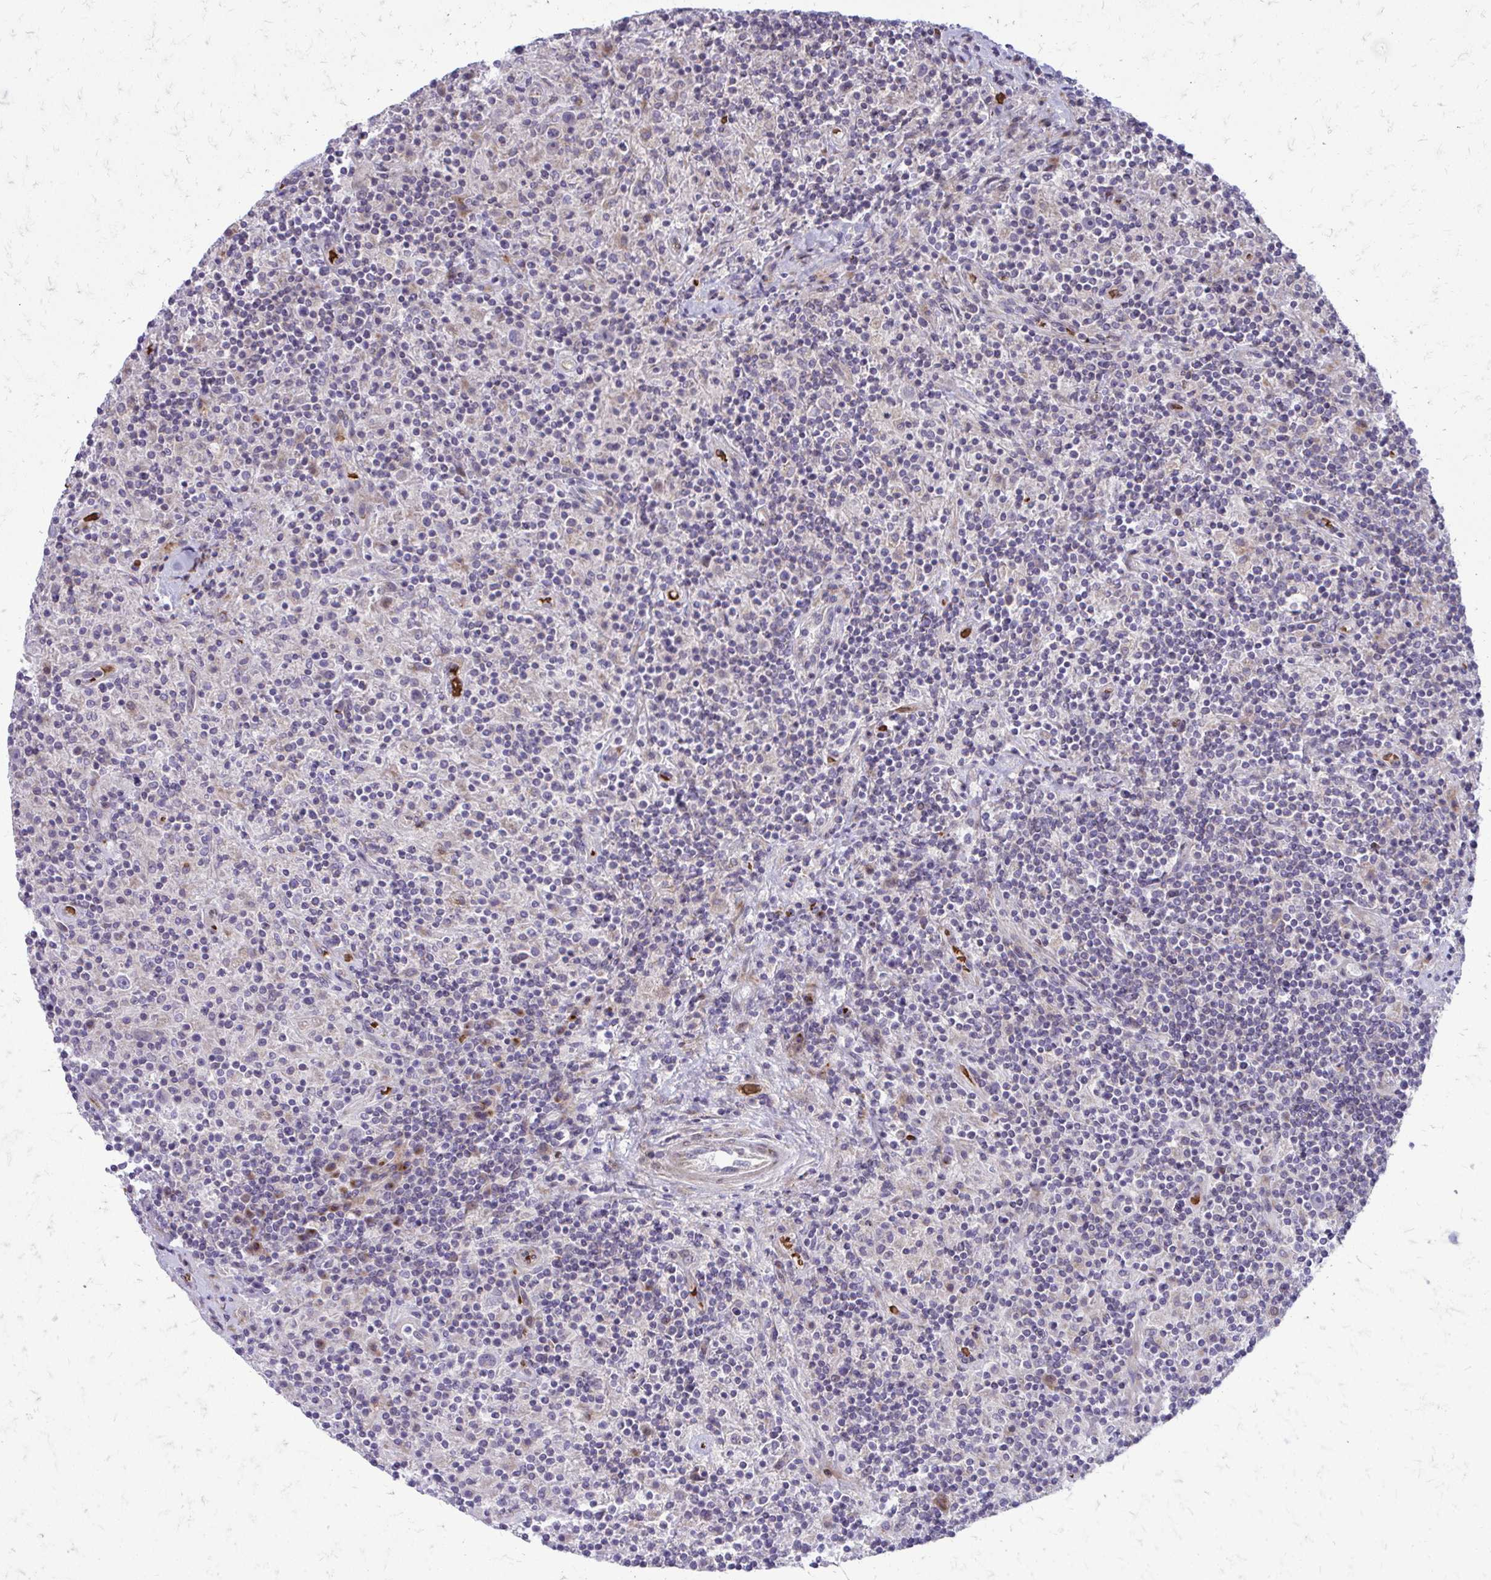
{"staining": {"intensity": "negative", "quantity": "none", "location": "none"}, "tissue": "lymphoma", "cell_type": "Tumor cells", "image_type": "cancer", "snomed": [{"axis": "morphology", "description": "Hodgkin's disease, NOS"}, {"axis": "topography", "description": "Lymph node"}], "caption": "Immunohistochemical staining of Hodgkin's disease displays no significant expression in tumor cells.", "gene": "FUNDC2", "patient": {"sex": "male", "age": 70}}